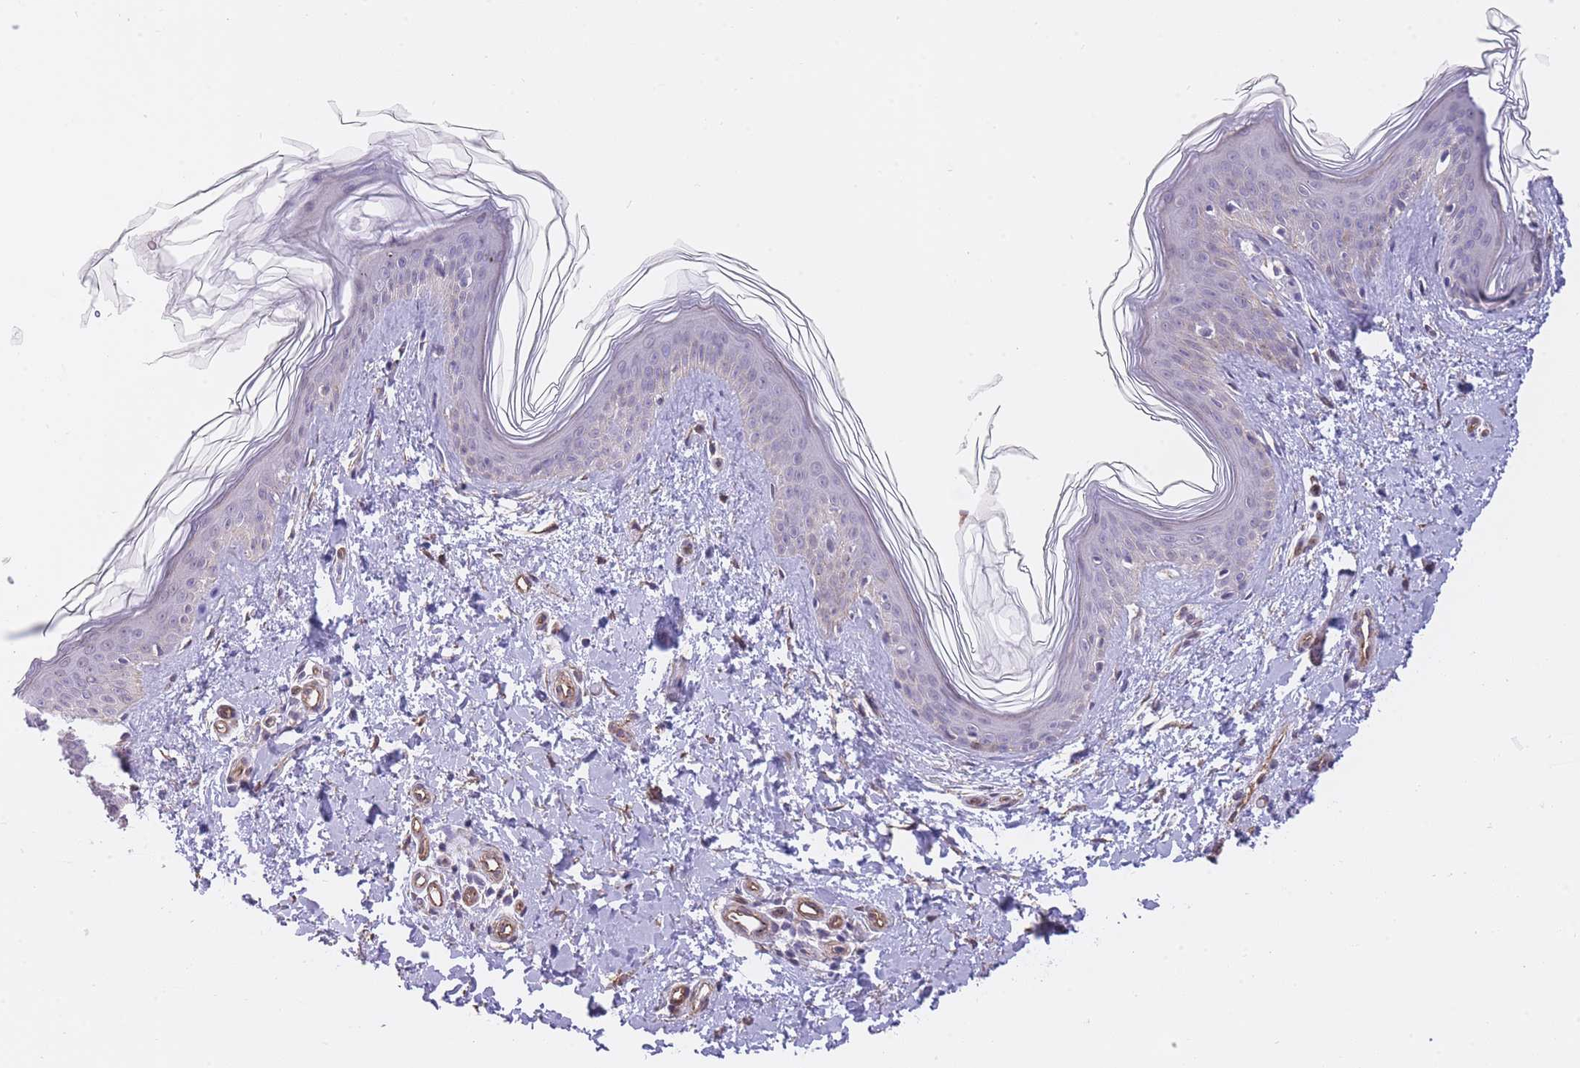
{"staining": {"intensity": "moderate", "quantity": ">75%", "location": "cytoplasmic/membranous"}, "tissue": "skin", "cell_type": "Fibroblasts", "image_type": "normal", "snomed": [{"axis": "morphology", "description": "Normal tissue, NOS"}, {"axis": "topography", "description": "Skin"}], "caption": "IHC (DAB (3,3'-diaminobenzidine)) staining of normal skin displays moderate cytoplasmic/membranous protein staining in about >75% of fibroblasts. The staining is performed using DAB (3,3'-diaminobenzidine) brown chromogen to label protein expression. The nuclei are counter-stained blue using hematoxylin.", "gene": "QTRT1", "patient": {"sex": "female", "age": 41}}